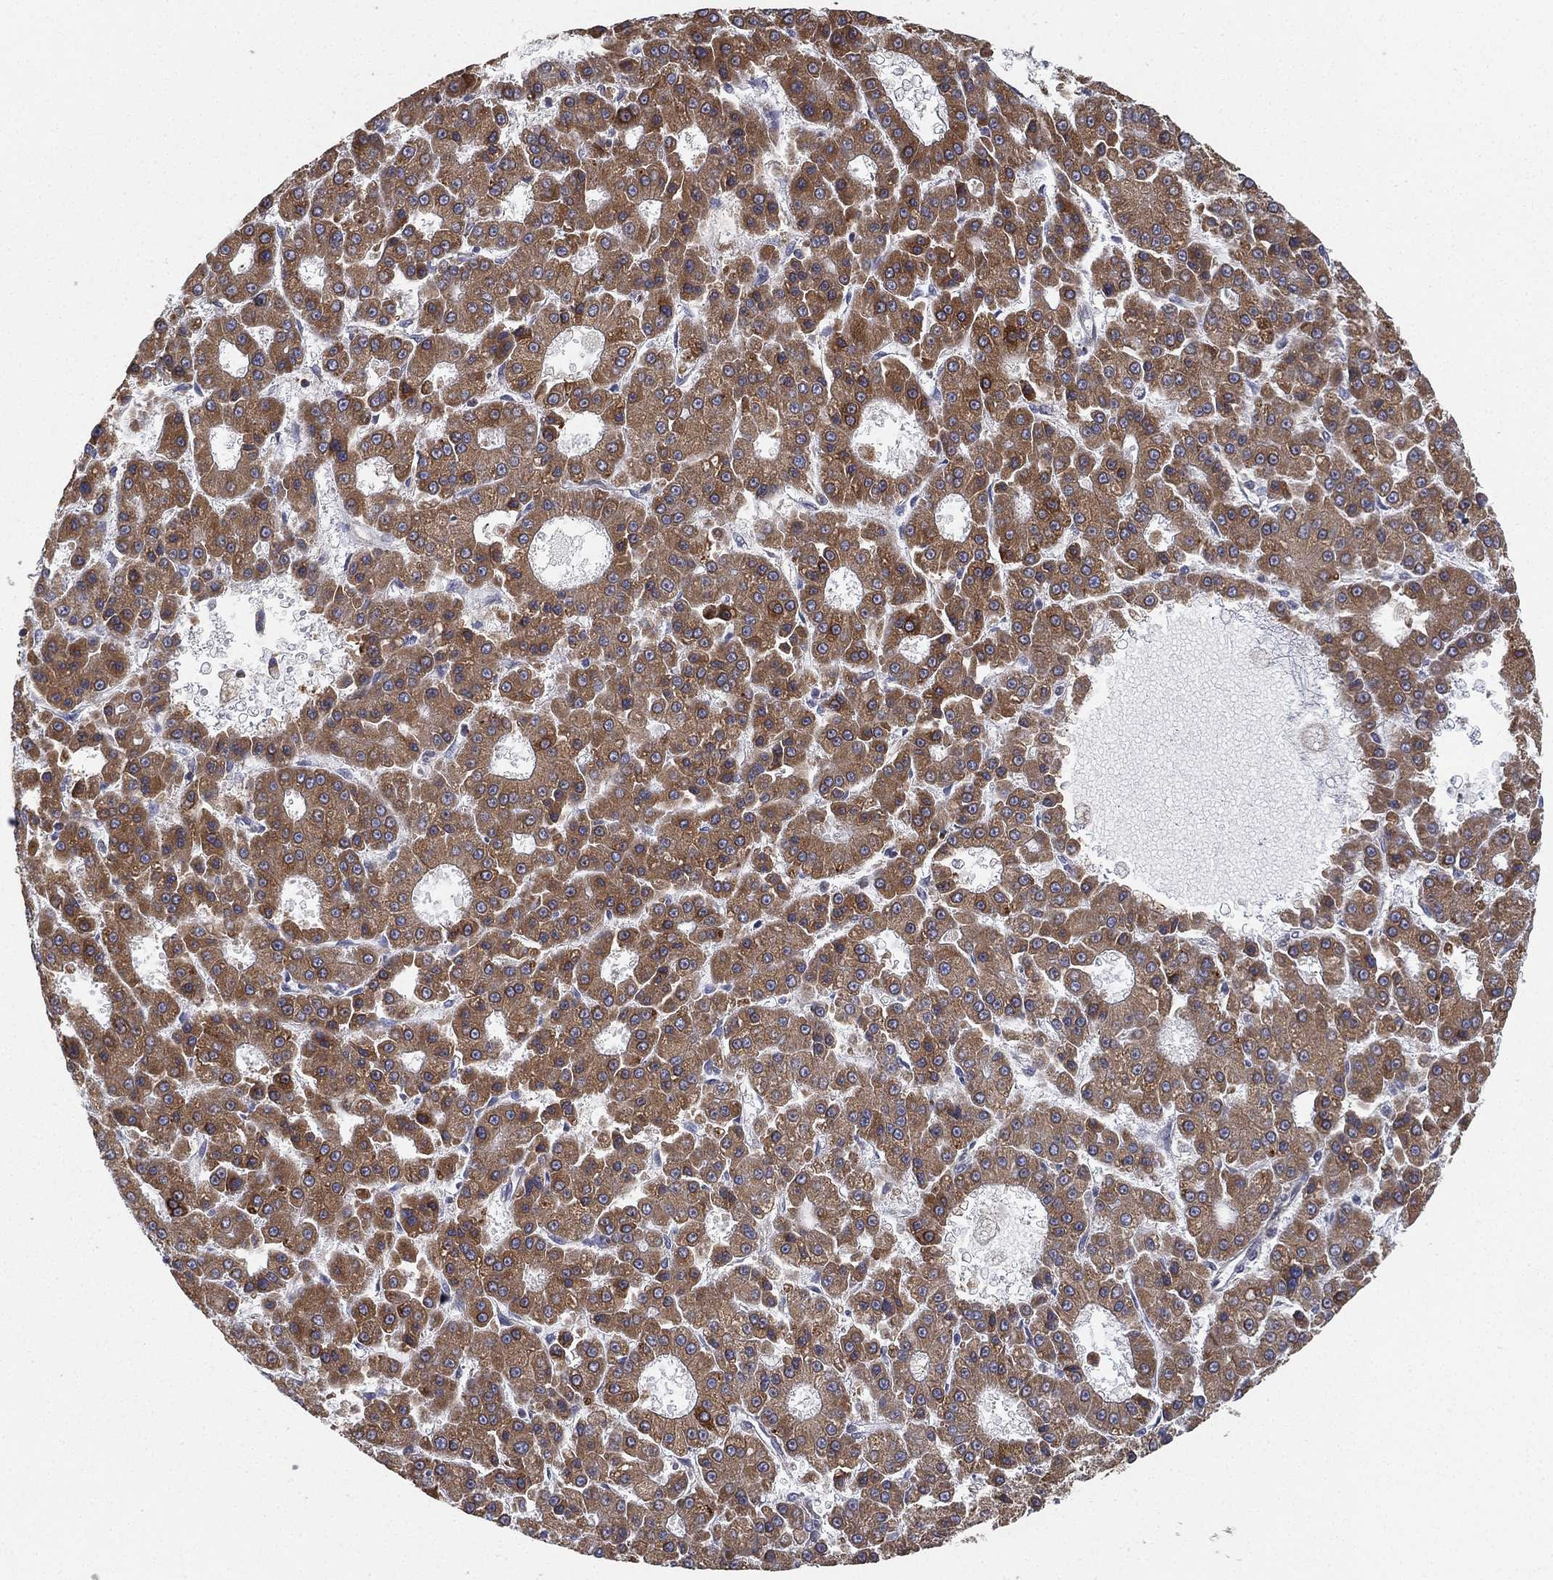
{"staining": {"intensity": "moderate", "quantity": ">75%", "location": "cytoplasmic/membranous"}, "tissue": "liver cancer", "cell_type": "Tumor cells", "image_type": "cancer", "snomed": [{"axis": "morphology", "description": "Carcinoma, Hepatocellular, NOS"}, {"axis": "topography", "description": "Liver"}], "caption": "An IHC image of neoplastic tissue is shown. Protein staining in brown shows moderate cytoplasmic/membranous positivity in liver cancer within tumor cells.", "gene": "CYB5B", "patient": {"sex": "male", "age": 70}}